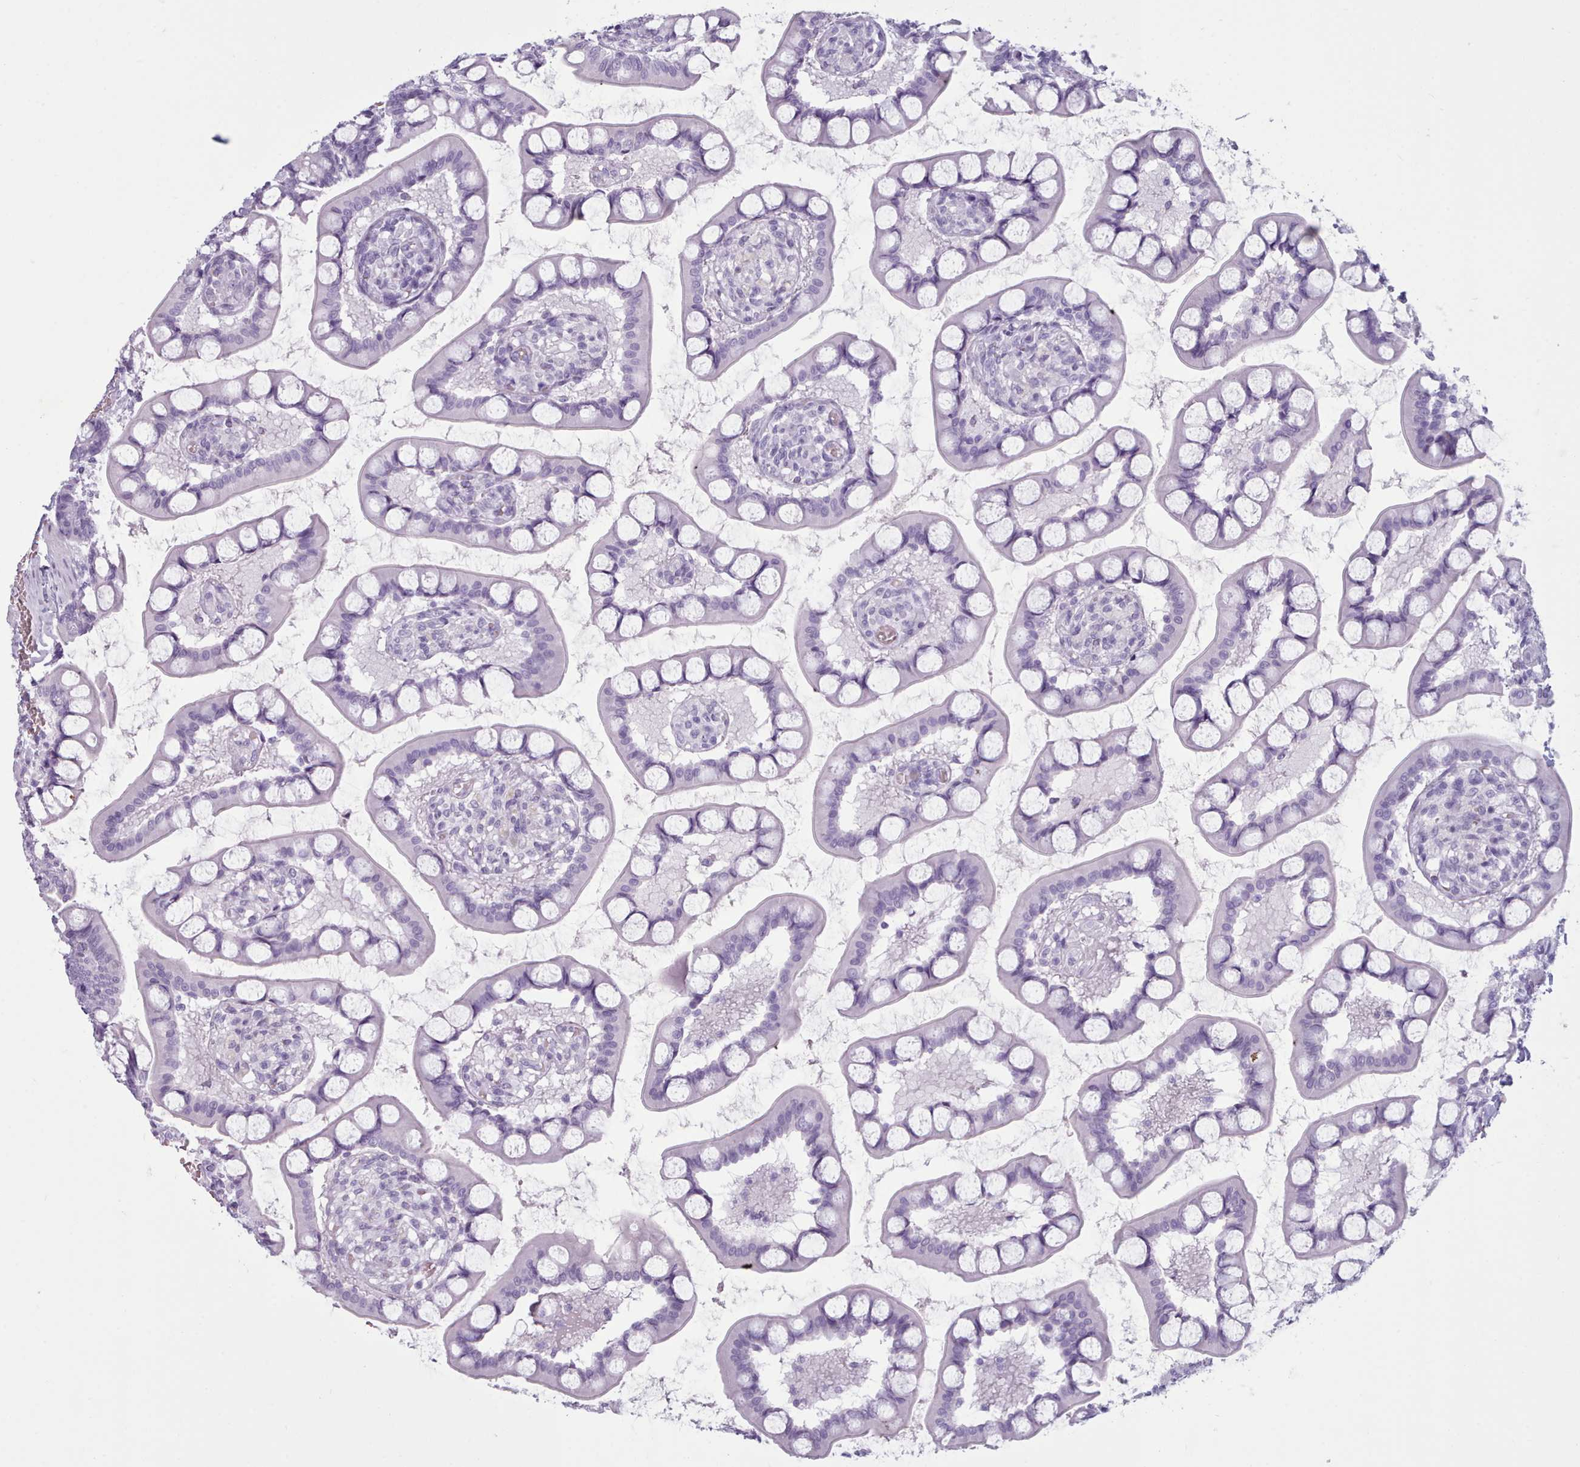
{"staining": {"intensity": "strong", "quantity": "<25%", "location": "cytoplasmic/membranous"}, "tissue": "small intestine", "cell_type": "Glandular cells", "image_type": "normal", "snomed": [{"axis": "morphology", "description": "Normal tissue, NOS"}, {"axis": "topography", "description": "Small intestine"}], "caption": "Glandular cells display medium levels of strong cytoplasmic/membranous staining in about <25% of cells in benign small intestine. (Brightfield microscopy of DAB IHC at high magnification).", "gene": "ZNF43", "patient": {"sex": "male", "age": 52}}